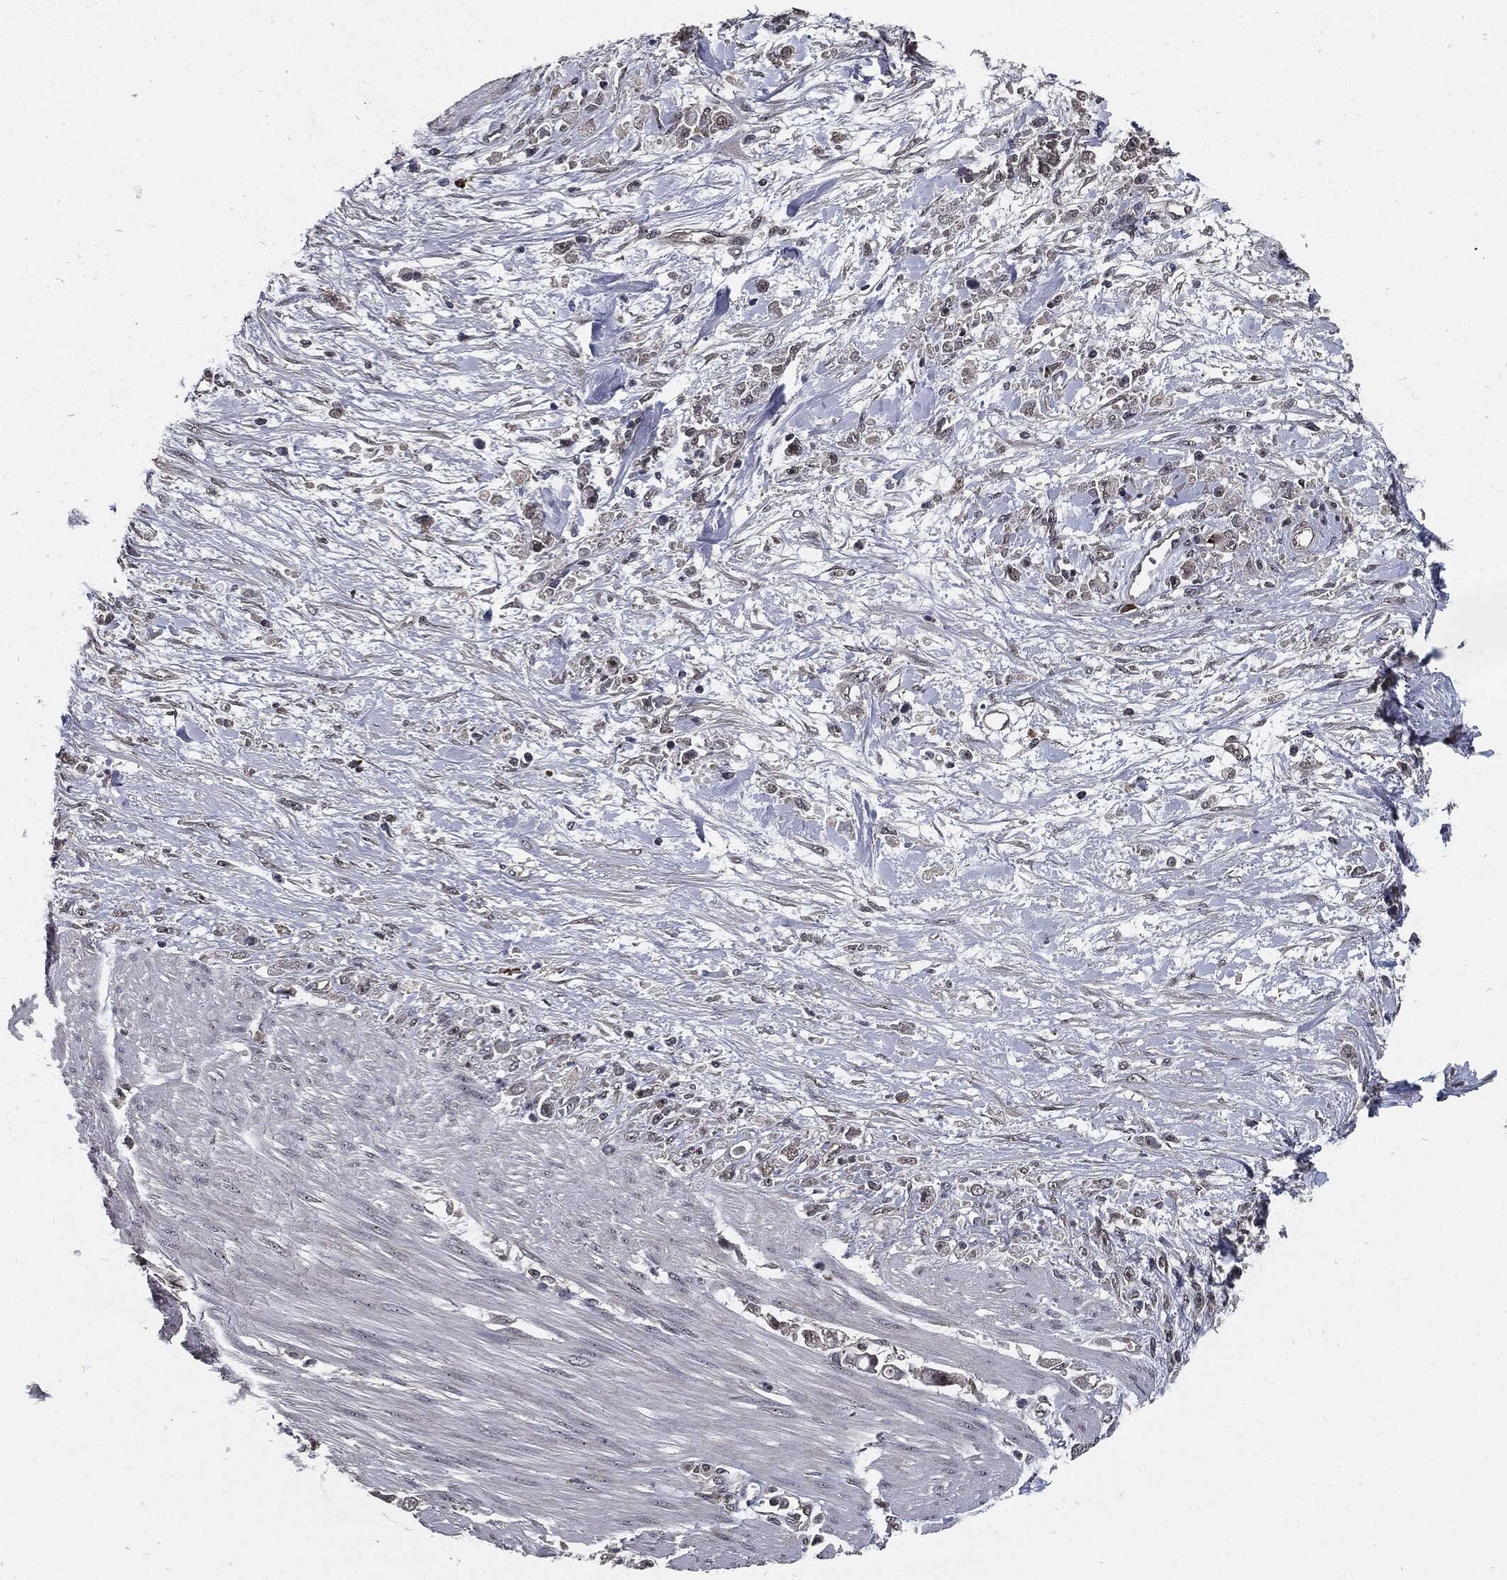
{"staining": {"intensity": "negative", "quantity": "none", "location": "none"}, "tissue": "stomach cancer", "cell_type": "Tumor cells", "image_type": "cancer", "snomed": [{"axis": "morphology", "description": "Adenocarcinoma, NOS"}, {"axis": "topography", "description": "Stomach"}], "caption": "Tumor cells are negative for brown protein staining in stomach cancer.", "gene": "PTPA", "patient": {"sex": "female", "age": 59}}